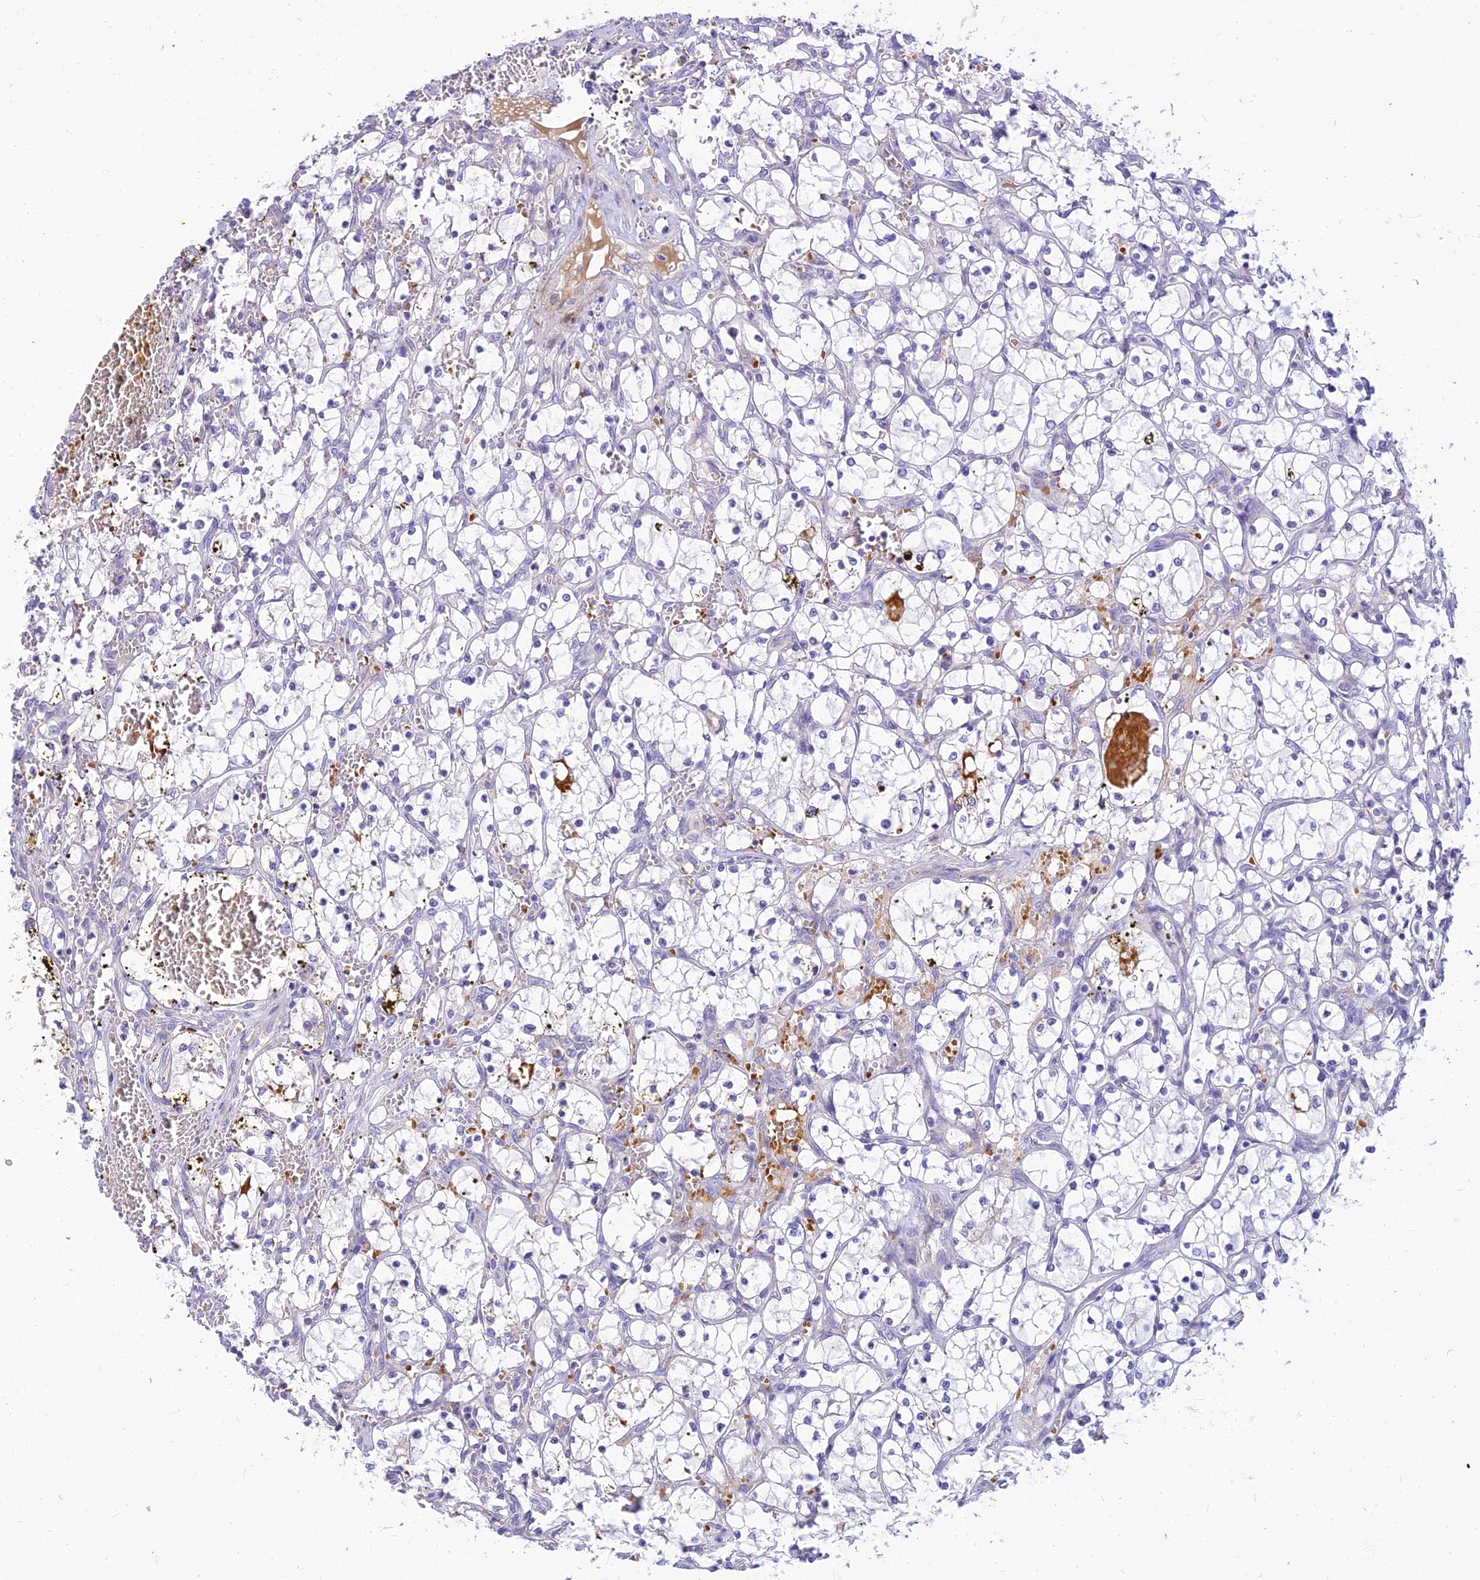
{"staining": {"intensity": "negative", "quantity": "none", "location": "none"}, "tissue": "renal cancer", "cell_type": "Tumor cells", "image_type": "cancer", "snomed": [{"axis": "morphology", "description": "Adenocarcinoma, NOS"}, {"axis": "topography", "description": "Kidney"}], "caption": "High magnification brightfield microscopy of renal cancer (adenocarcinoma) stained with DAB (brown) and counterstained with hematoxylin (blue): tumor cells show no significant staining.", "gene": "CLIP4", "patient": {"sex": "female", "age": 69}}